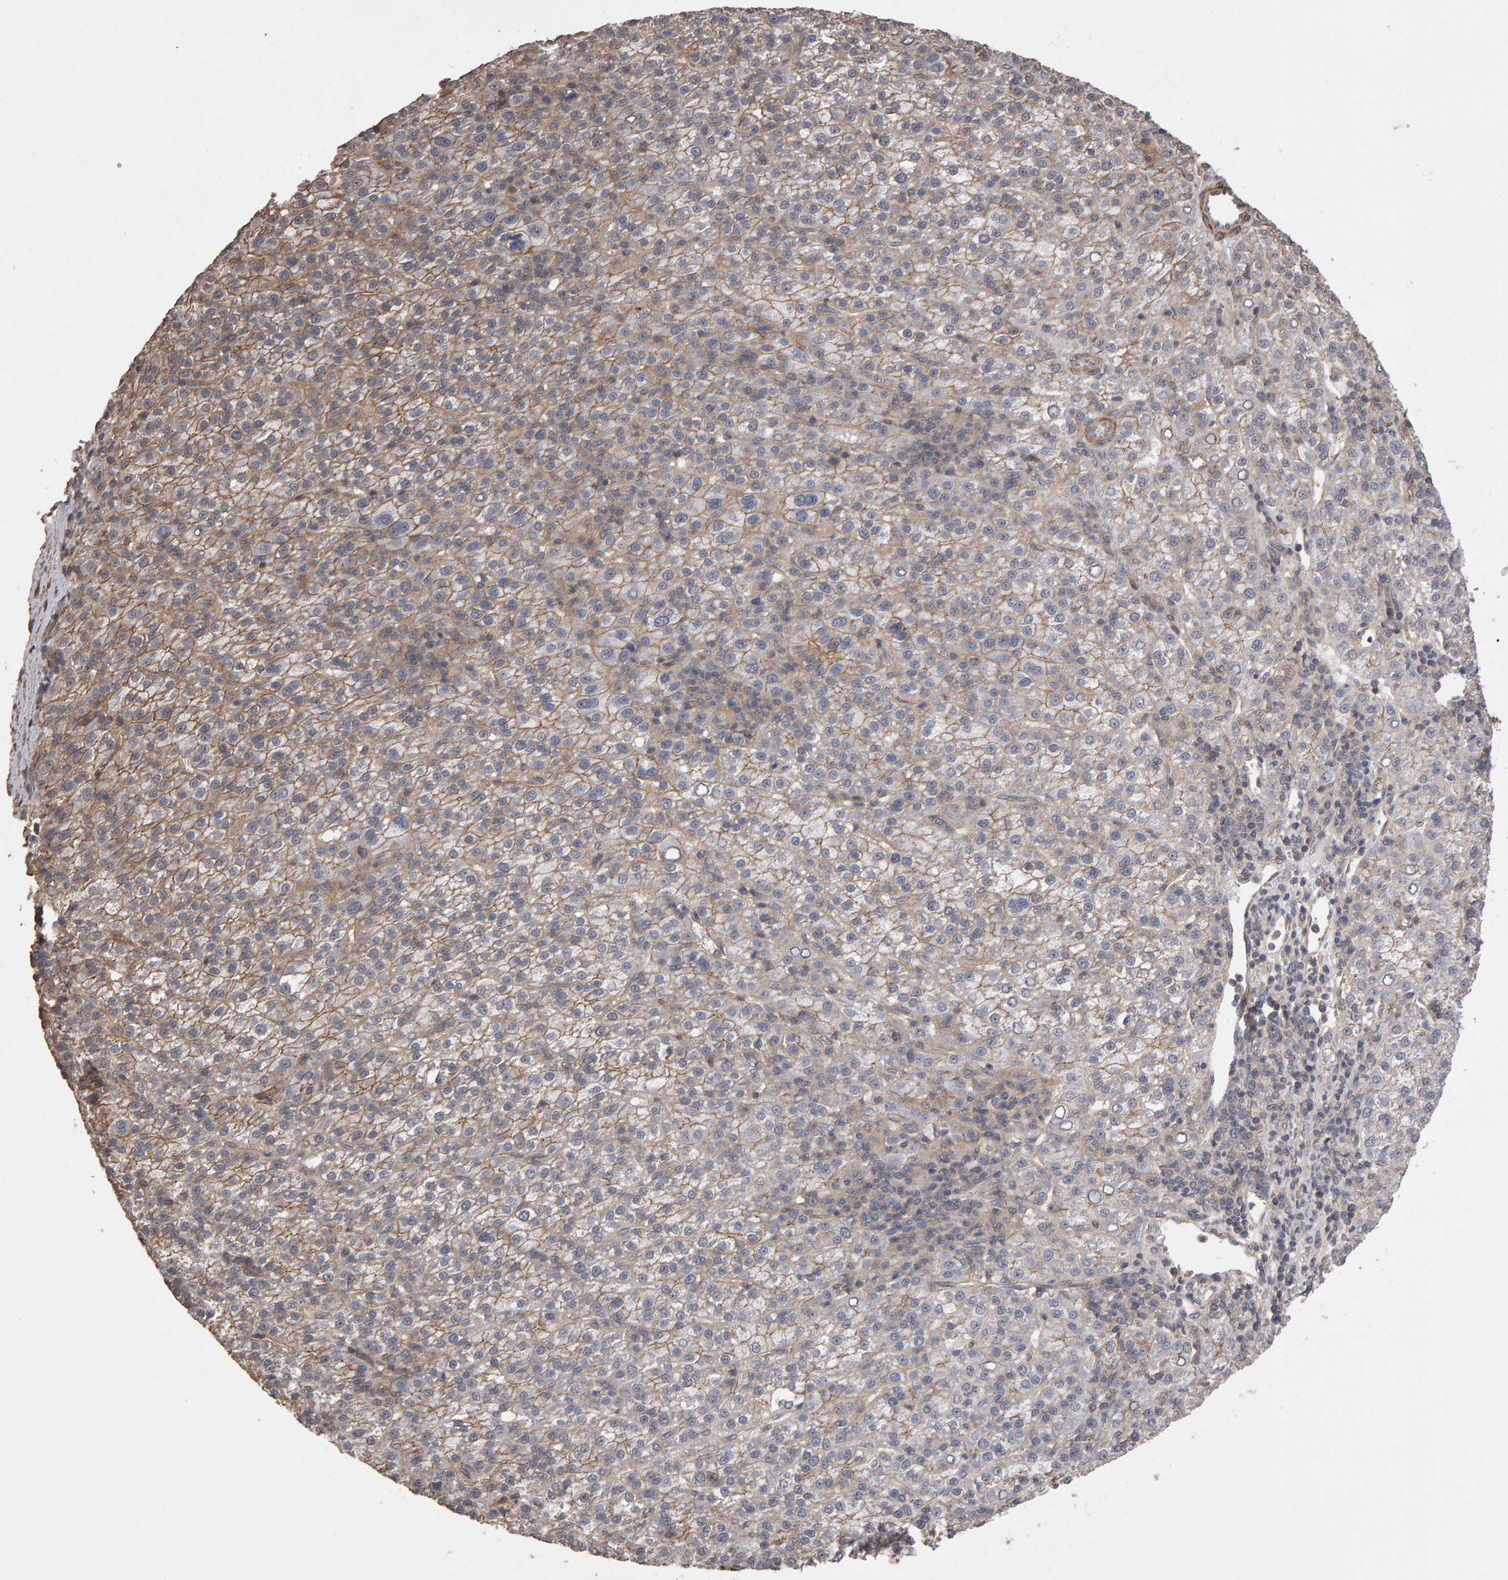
{"staining": {"intensity": "moderate", "quantity": ">75%", "location": "cytoplasmic/membranous"}, "tissue": "liver cancer", "cell_type": "Tumor cells", "image_type": "cancer", "snomed": [{"axis": "morphology", "description": "Carcinoma, Hepatocellular, NOS"}, {"axis": "topography", "description": "Liver"}], "caption": "Immunohistochemistry (IHC) (DAB) staining of human liver cancer displays moderate cytoplasmic/membranous protein expression in about >75% of tumor cells. (DAB IHC, brown staining for protein, blue staining for nuclei).", "gene": "SCRIB", "patient": {"sex": "female", "age": 58}}